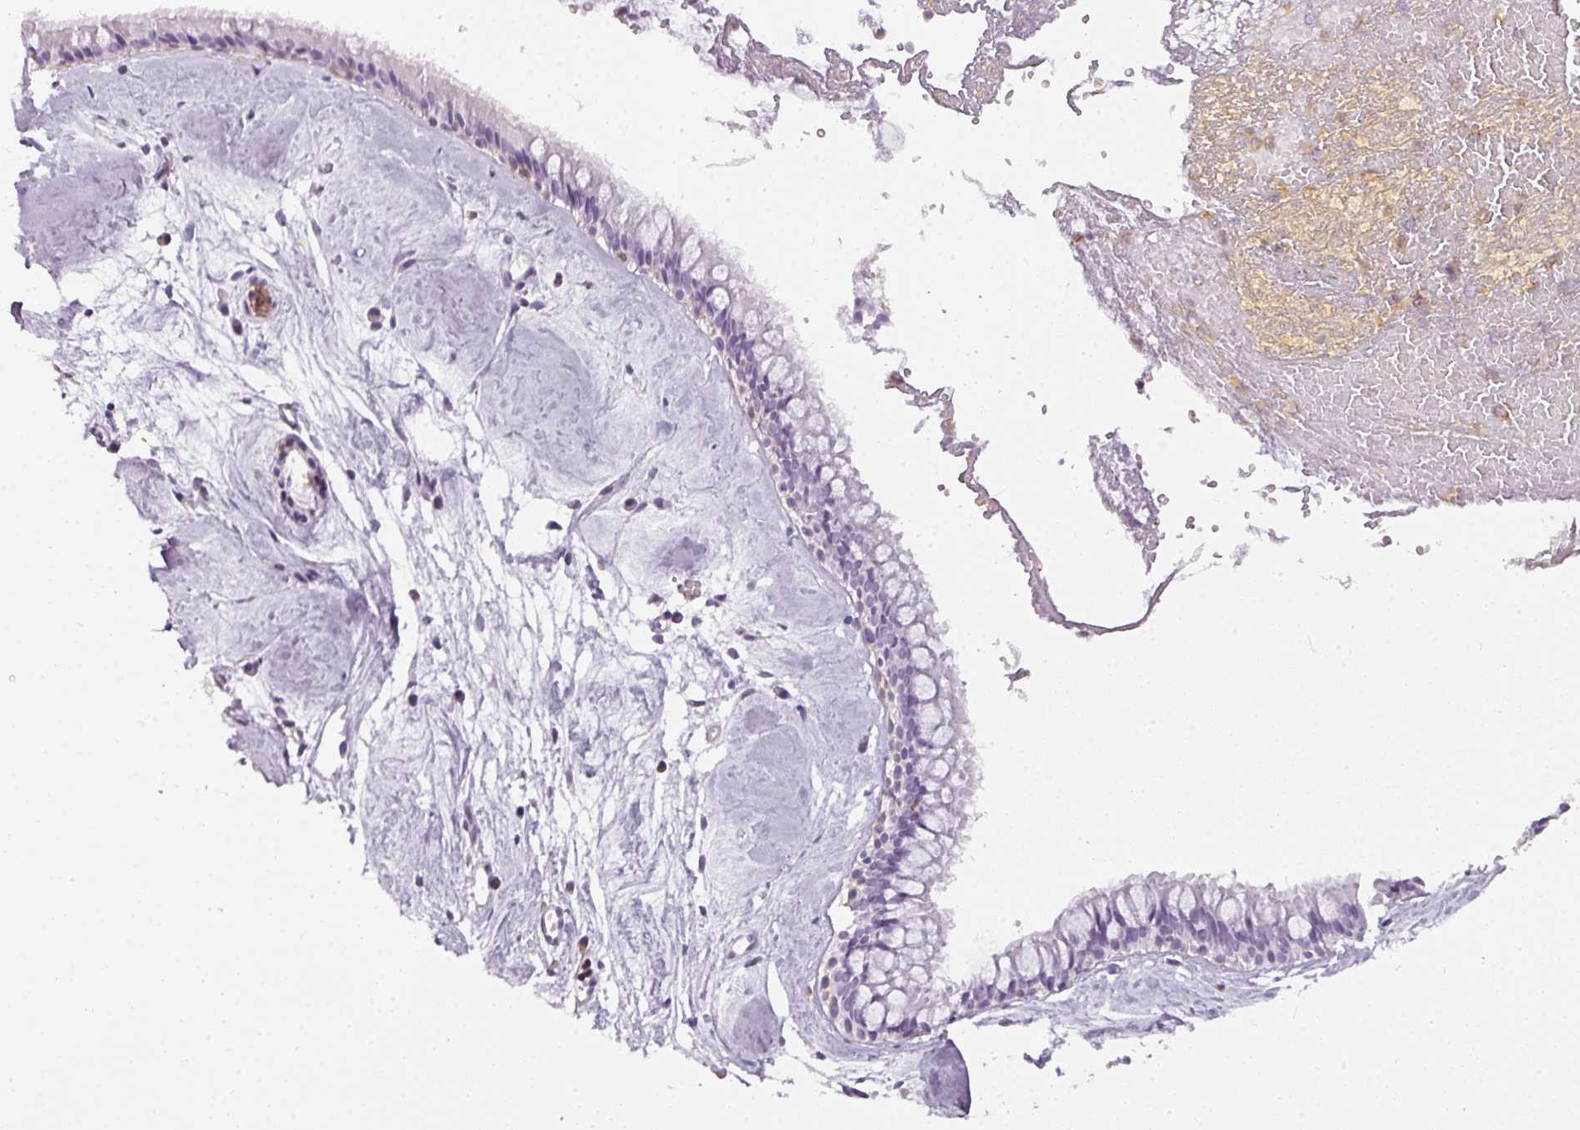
{"staining": {"intensity": "negative", "quantity": "none", "location": "none"}, "tissue": "nasopharynx", "cell_type": "Respiratory epithelial cells", "image_type": "normal", "snomed": [{"axis": "morphology", "description": "Normal tissue, NOS"}, {"axis": "topography", "description": "Nasopharynx"}], "caption": "Micrograph shows no significant protein expression in respiratory epithelial cells of normal nasopharynx. Brightfield microscopy of IHC stained with DAB (3,3'-diaminobenzidine) (brown) and hematoxylin (blue), captured at high magnification.", "gene": "TMEM42", "patient": {"sex": "male", "age": 65}}